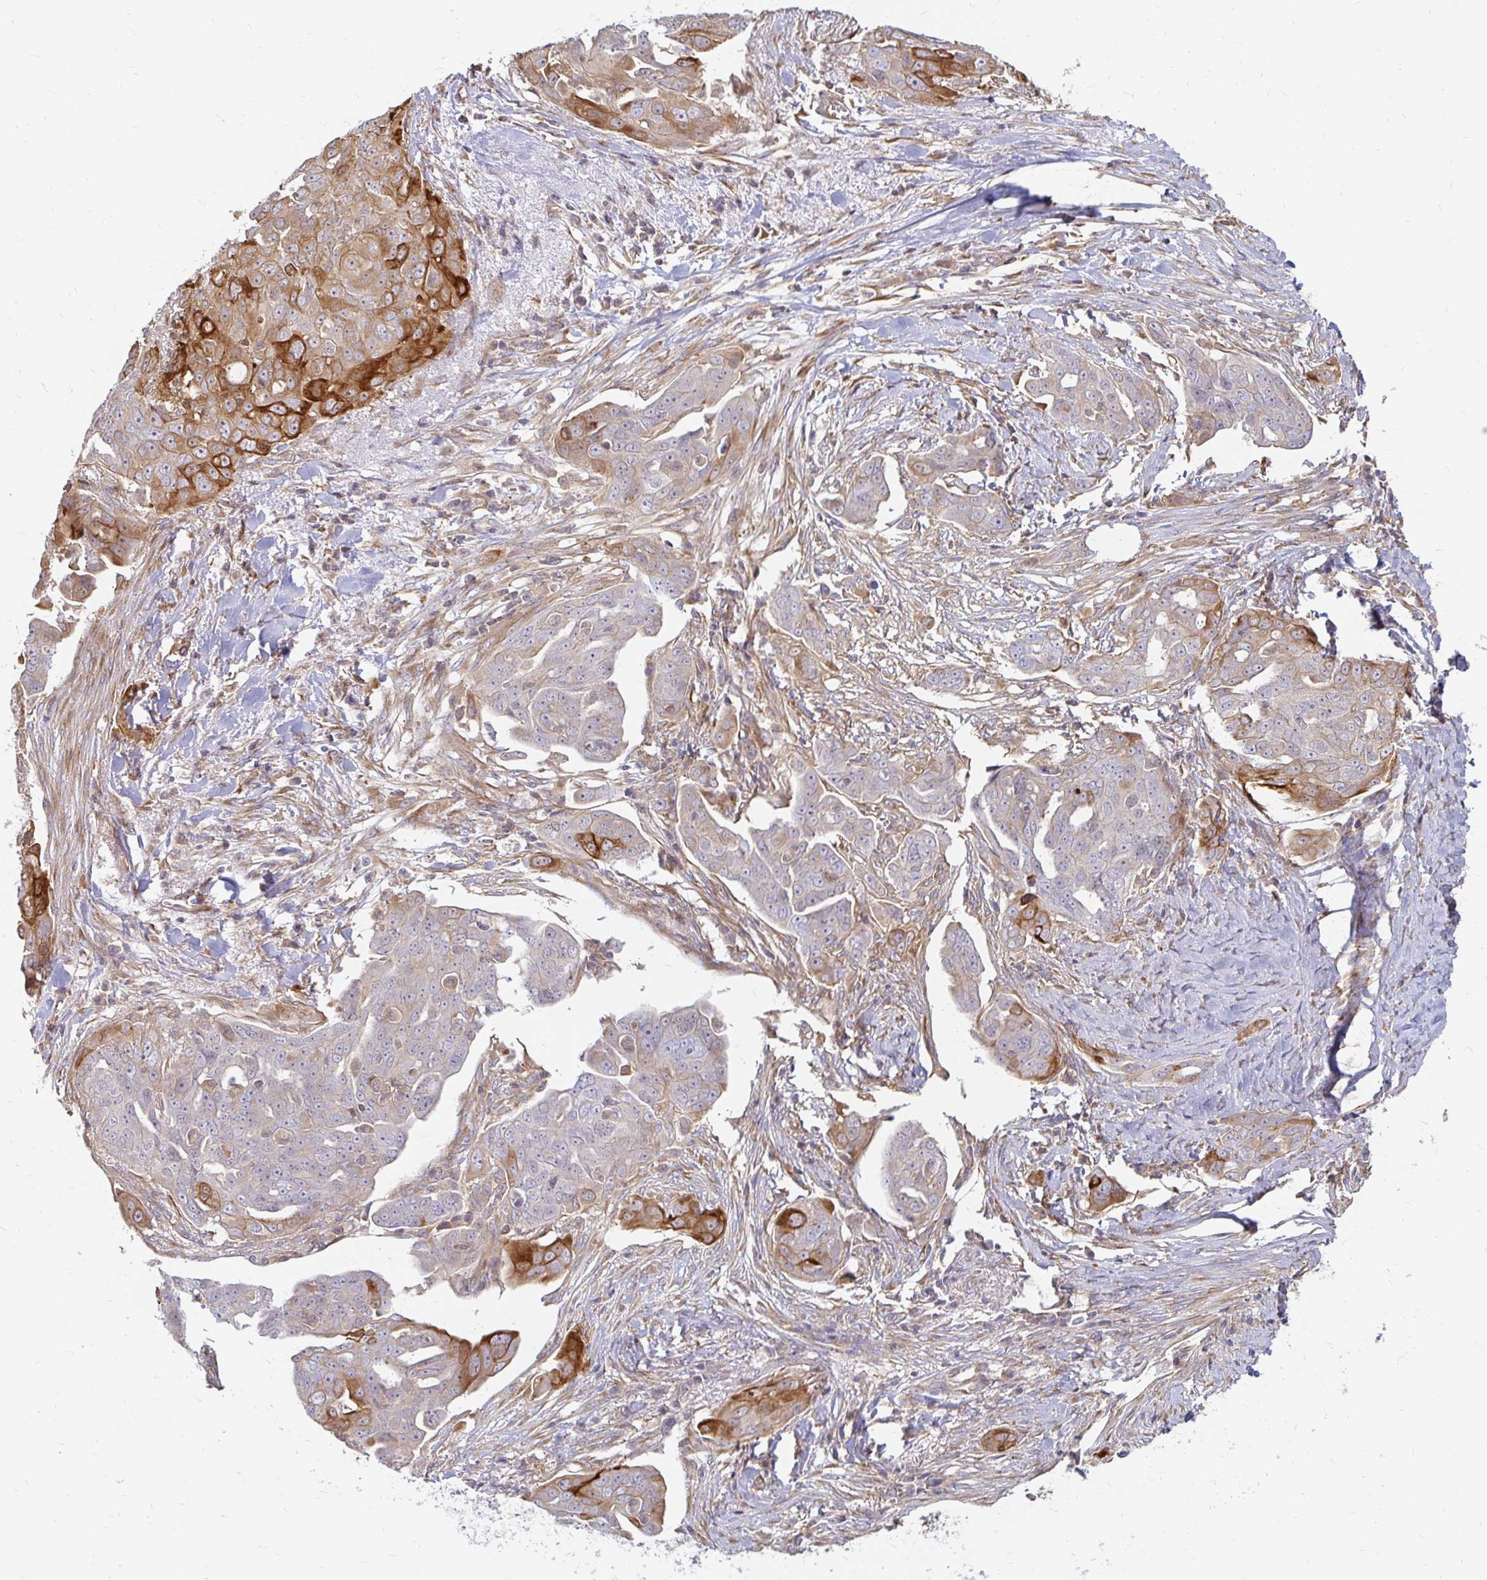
{"staining": {"intensity": "strong", "quantity": "<25%", "location": "cytoplasmic/membranous"}, "tissue": "ovarian cancer", "cell_type": "Tumor cells", "image_type": "cancer", "snomed": [{"axis": "morphology", "description": "Carcinoma, endometroid"}, {"axis": "topography", "description": "Ovary"}], "caption": "IHC micrograph of ovarian endometroid carcinoma stained for a protein (brown), which shows medium levels of strong cytoplasmic/membranous staining in about <25% of tumor cells.", "gene": "CAST", "patient": {"sex": "female", "age": 70}}